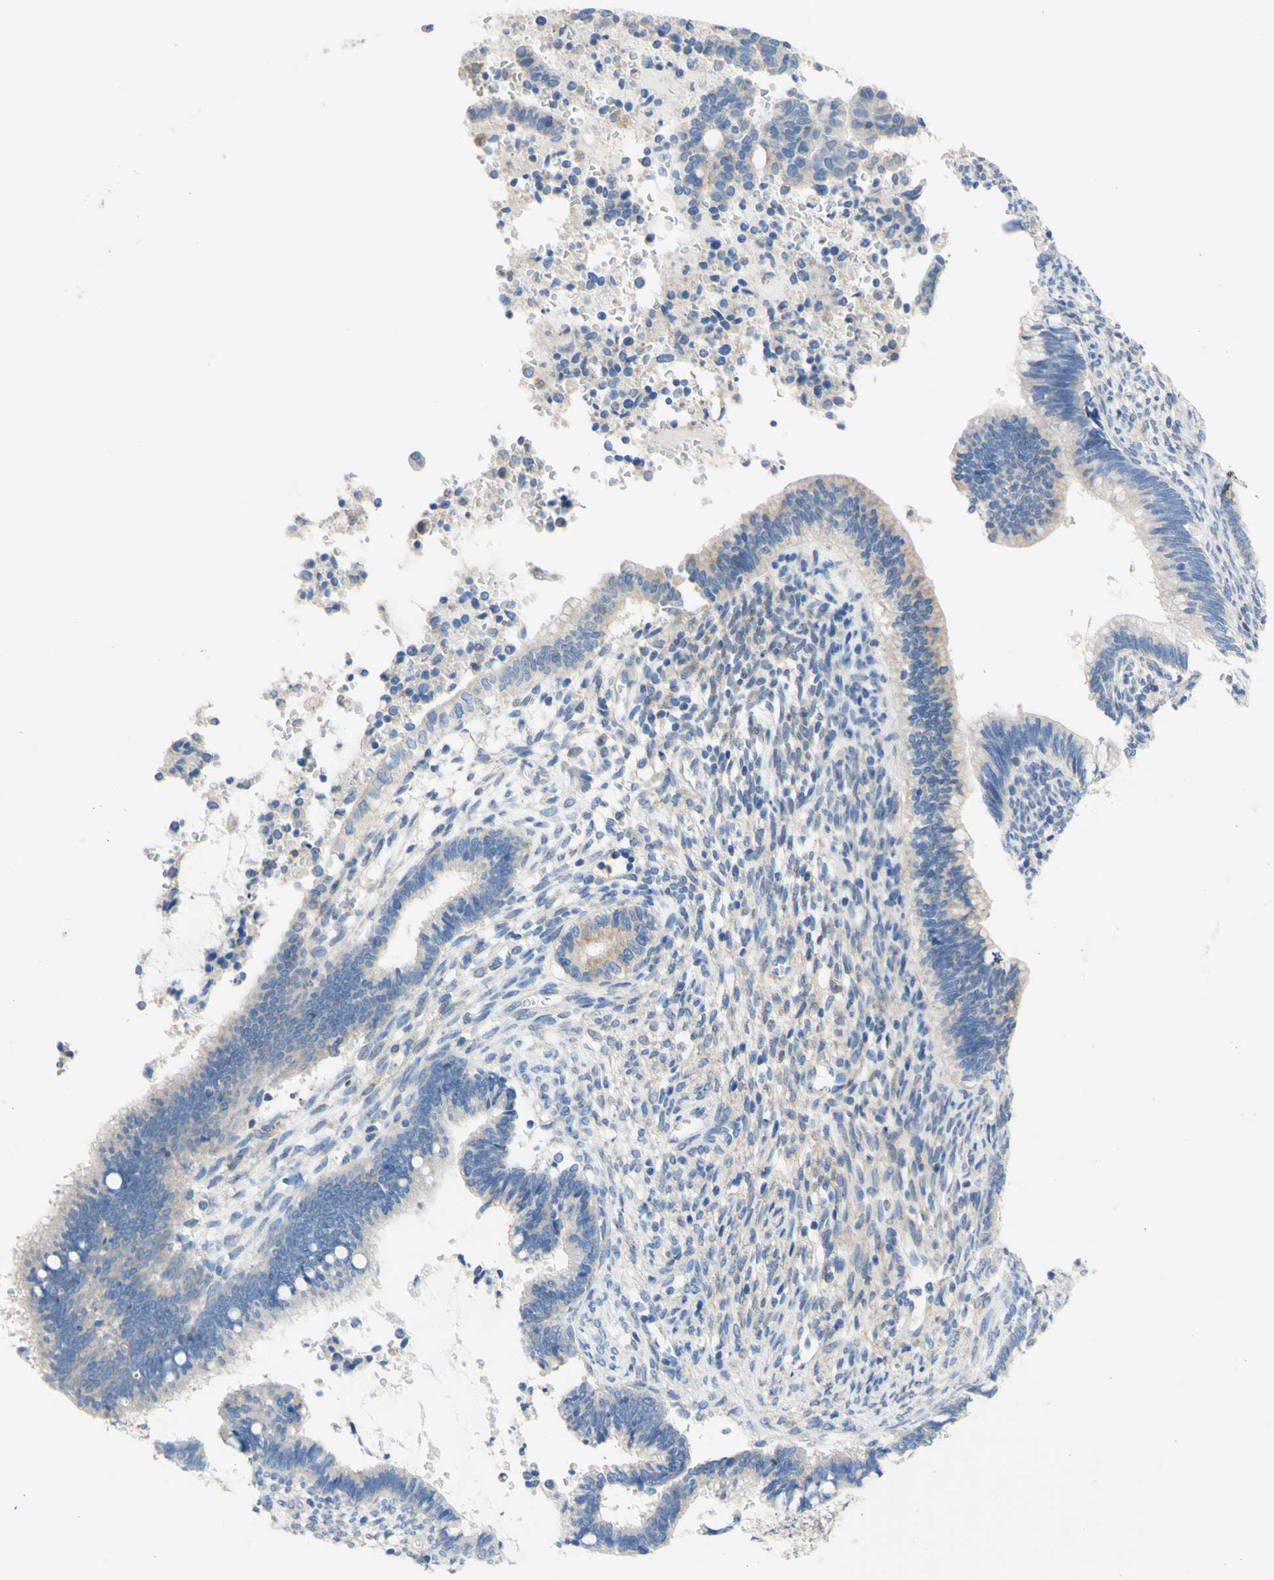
{"staining": {"intensity": "negative", "quantity": "none", "location": "none"}, "tissue": "cervical cancer", "cell_type": "Tumor cells", "image_type": "cancer", "snomed": [{"axis": "morphology", "description": "Adenocarcinoma, NOS"}, {"axis": "topography", "description": "Cervix"}], "caption": "A high-resolution micrograph shows IHC staining of adenocarcinoma (cervical), which exhibits no significant expression in tumor cells.", "gene": "RETREG2", "patient": {"sex": "female", "age": 44}}